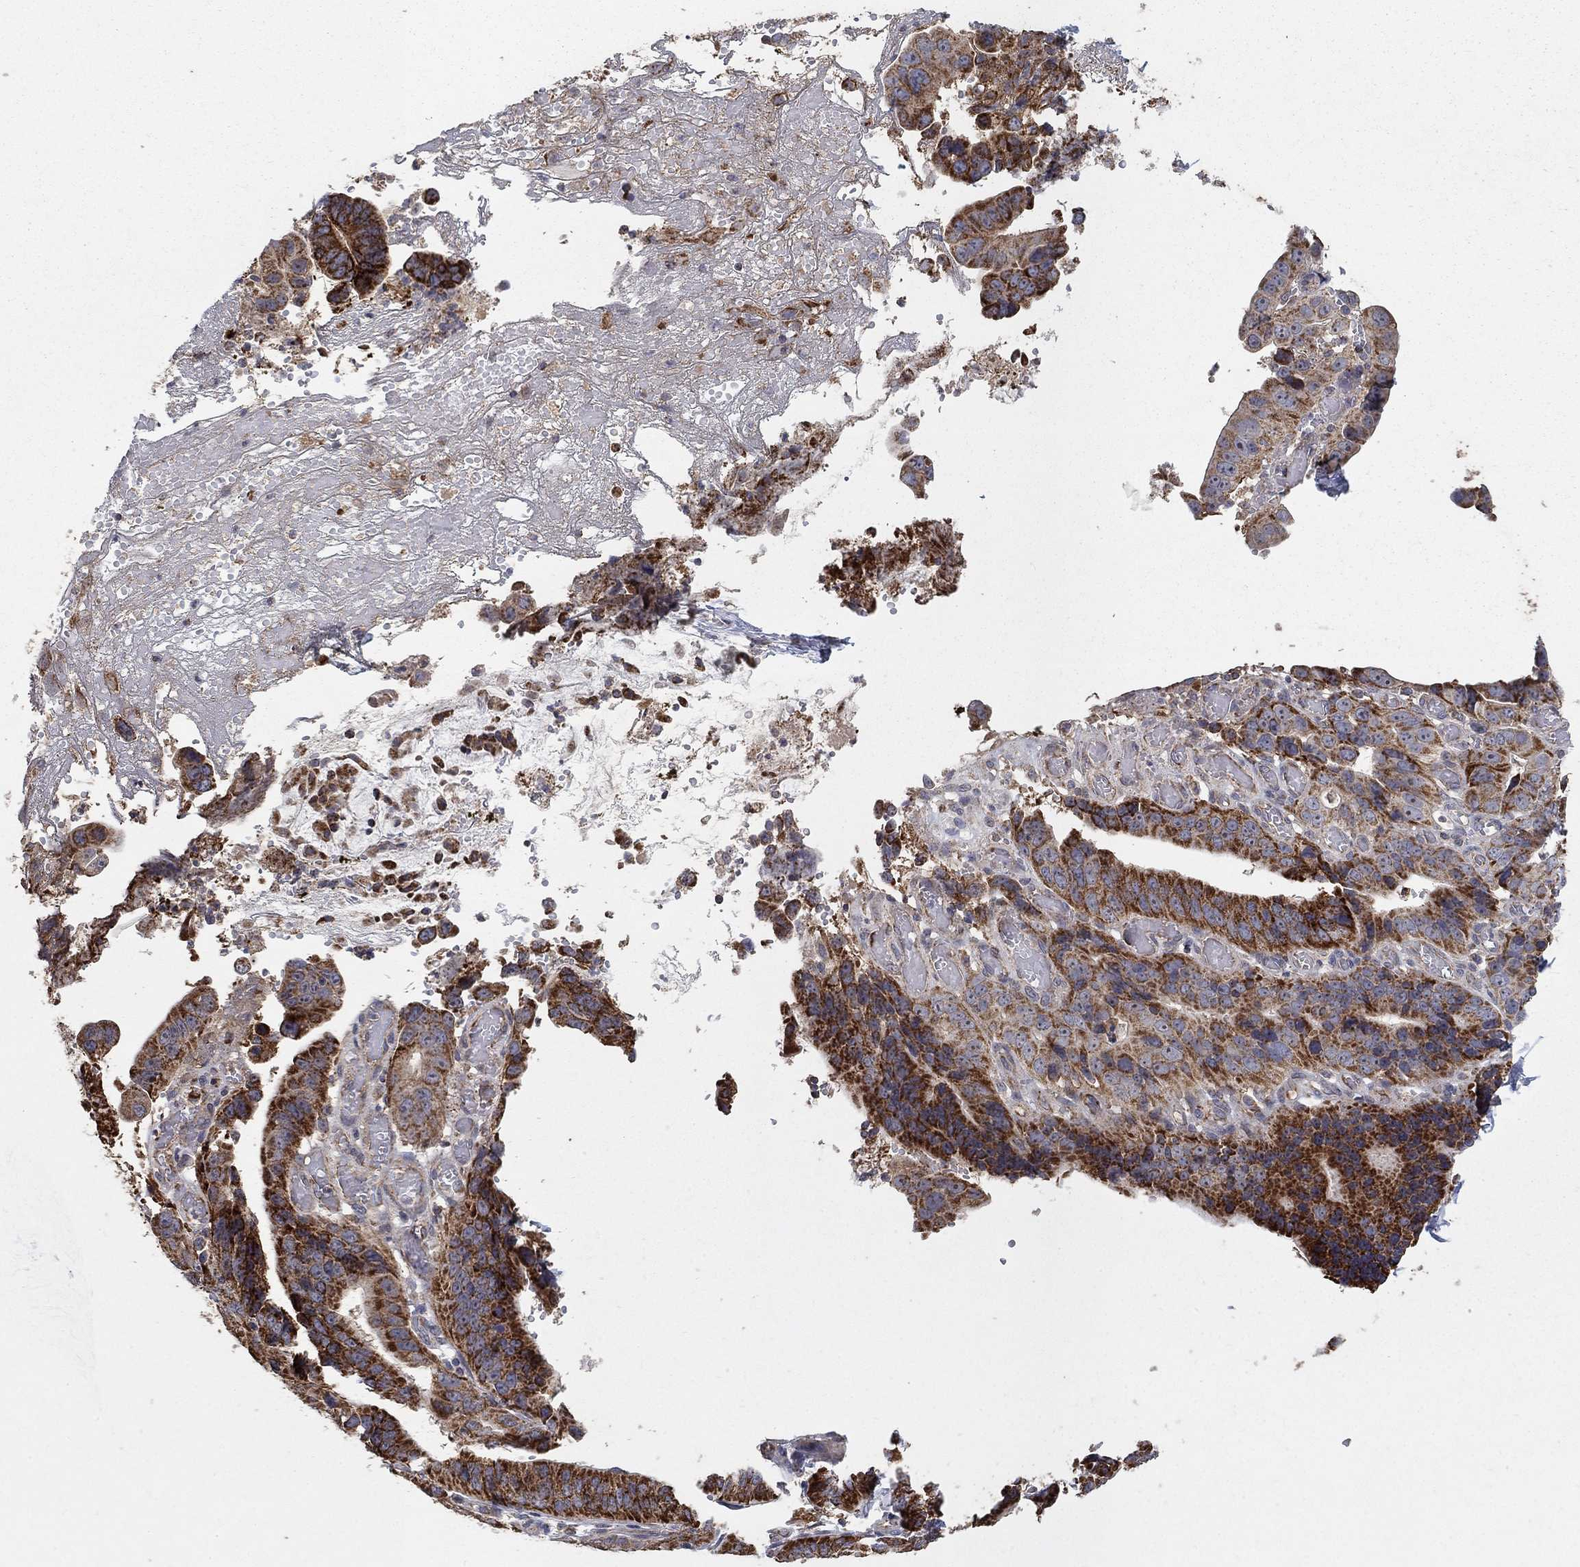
{"staining": {"intensity": "strong", "quantity": "25%-75%", "location": "cytoplasmic/membranous"}, "tissue": "stomach cancer", "cell_type": "Tumor cells", "image_type": "cancer", "snomed": [{"axis": "morphology", "description": "Adenocarcinoma, NOS"}, {"axis": "topography", "description": "Stomach"}], "caption": "Human adenocarcinoma (stomach) stained for a protein (brown) exhibits strong cytoplasmic/membranous positive staining in about 25%-75% of tumor cells.", "gene": "GPSM1", "patient": {"sex": "male", "age": 84}}